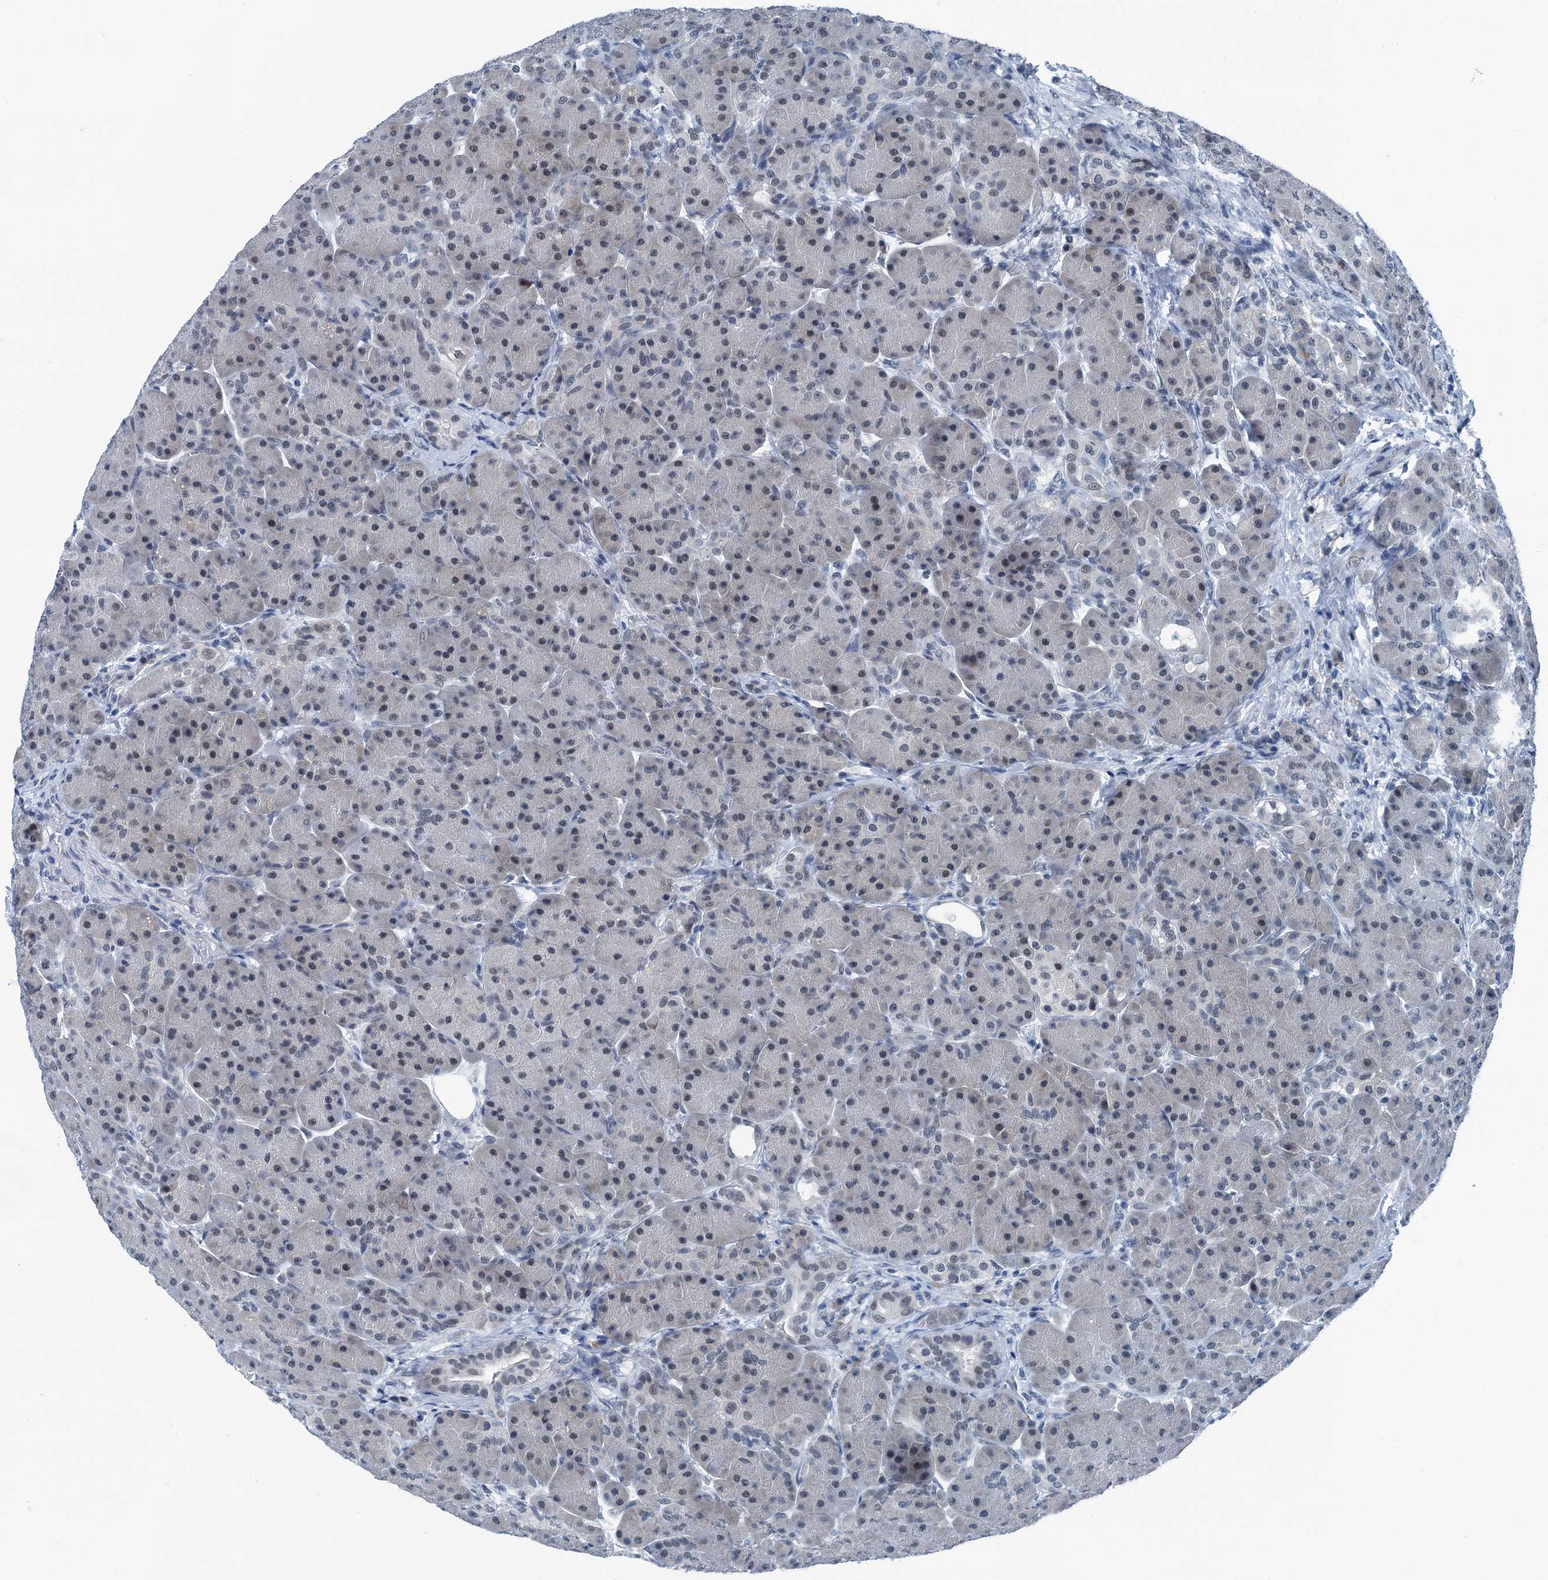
{"staining": {"intensity": "negative", "quantity": "none", "location": "none"}, "tissue": "pancreas", "cell_type": "Exocrine glandular cells", "image_type": "normal", "snomed": [{"axis": "morphology", "description": "Normal tissue, NOS"}, {"axis": "topography", "description": "Pancreas"}], "caption": "There is no significant positivity in exocrine glandular cells of pancreas. (DAB (3,3'-diaminobenzidine) immunohistochemistry (IHC) with hematoxylin counter stain).", "gene": "TRPT1", "patient": {"sex": "male", "age": 63}}